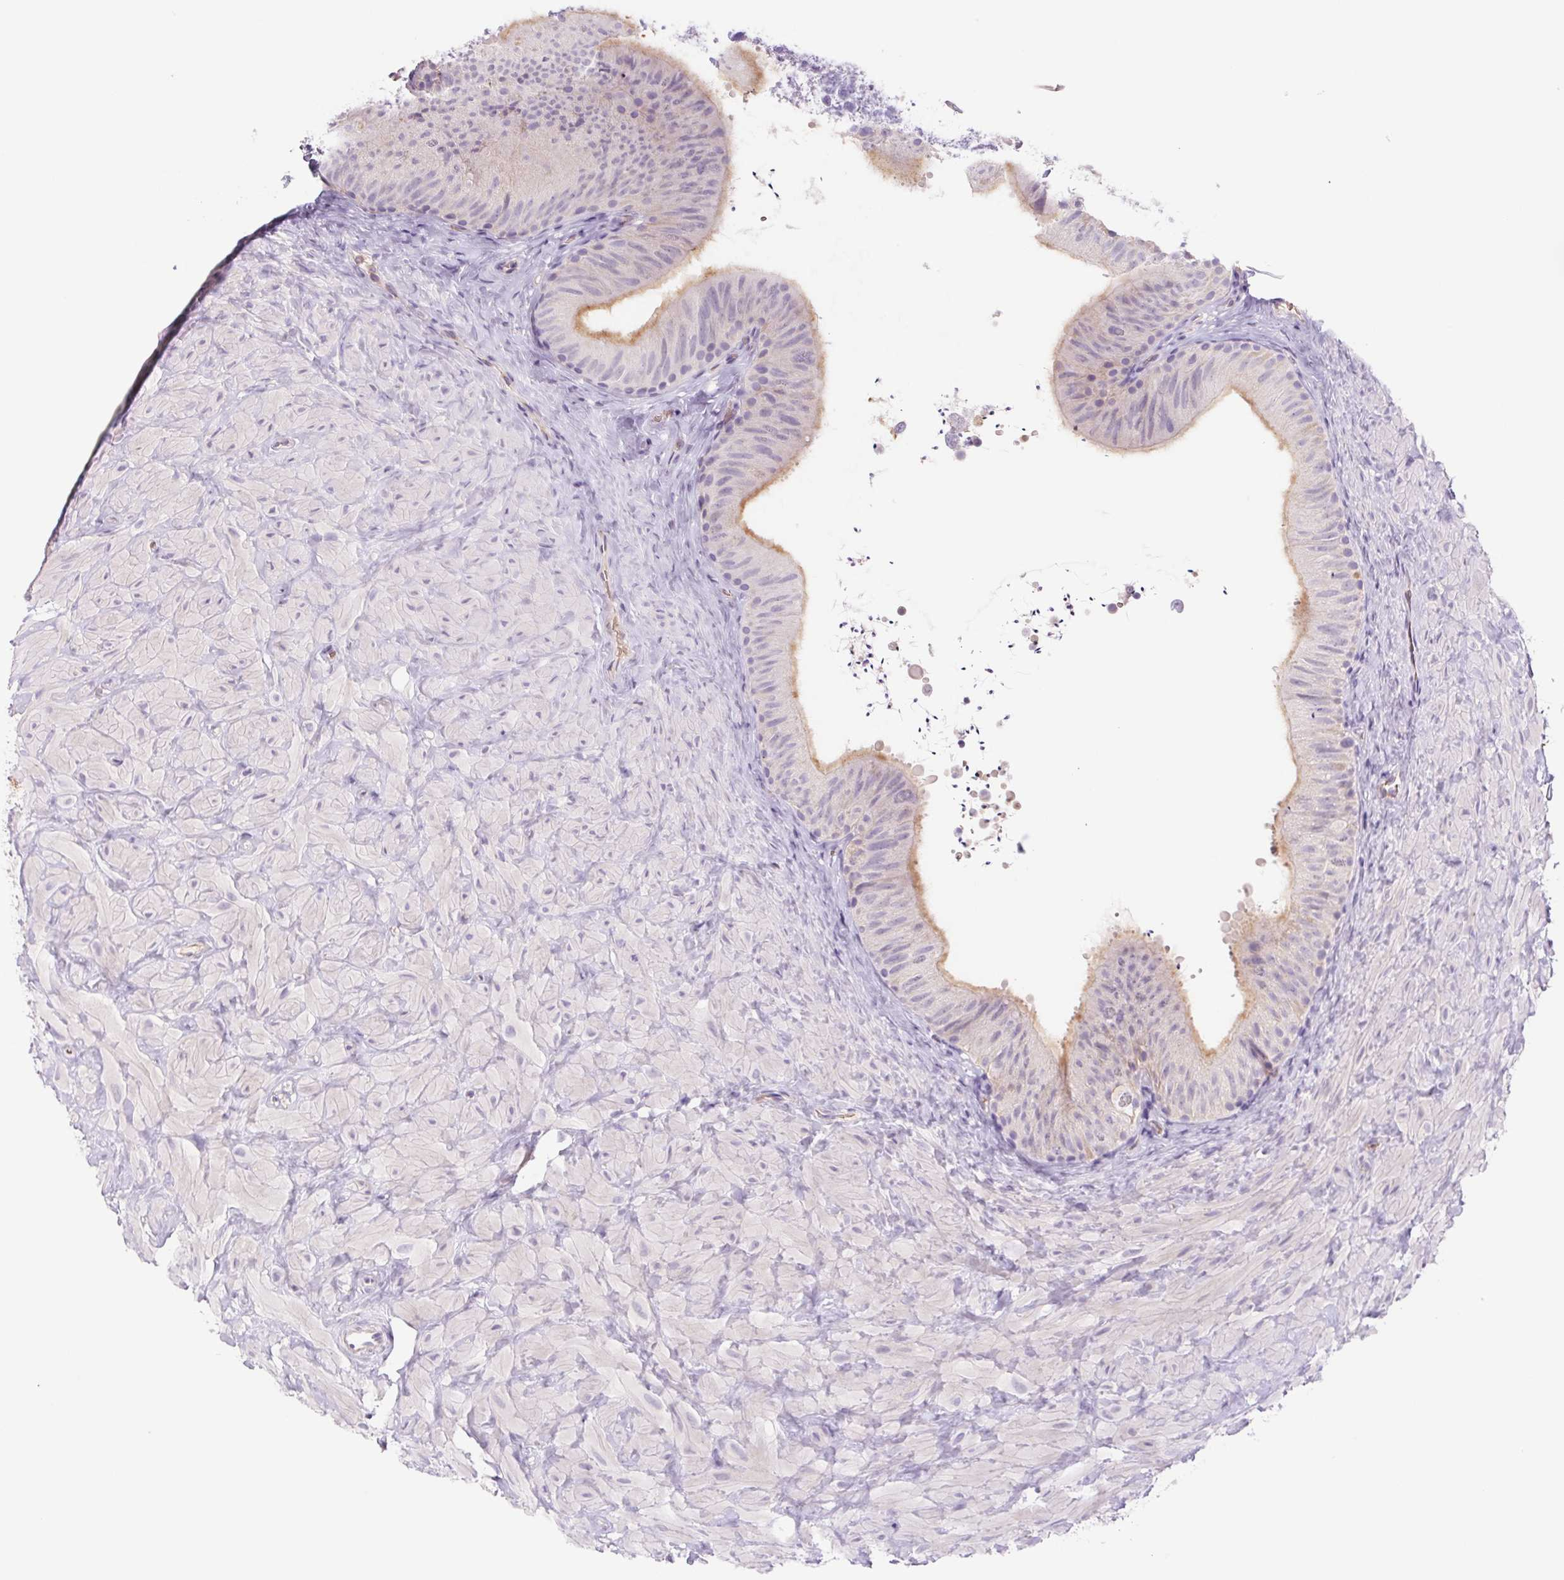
{"staining": {"intensity": "weak", "quantity": "25%-75%", "location": "cytoplasmic/membranous"}, "tissue": "epididymis", "cell_type": "Glandular cells", "image_type": "normal", "snomed": [{"axis": "morphology", "description": "Normal tissue, NOS"}, {"axis": "topography", "description": "Epididymis, spermatic cord, NOS"}, {"axis": "topography", "description": "Epididymis"}], "caption": "Protein expression analysis of normal human epididymis reveals weak cytoplasmic/membranous expression in about 25%-75% of glandular cells. The protein of interest is stained brown, and the nuclei are stained in blue (DAB IHC with brightfield microscopy, high magnification).", "gene": "IGFL3", "patient": {"sex": "male", "age": 31}}